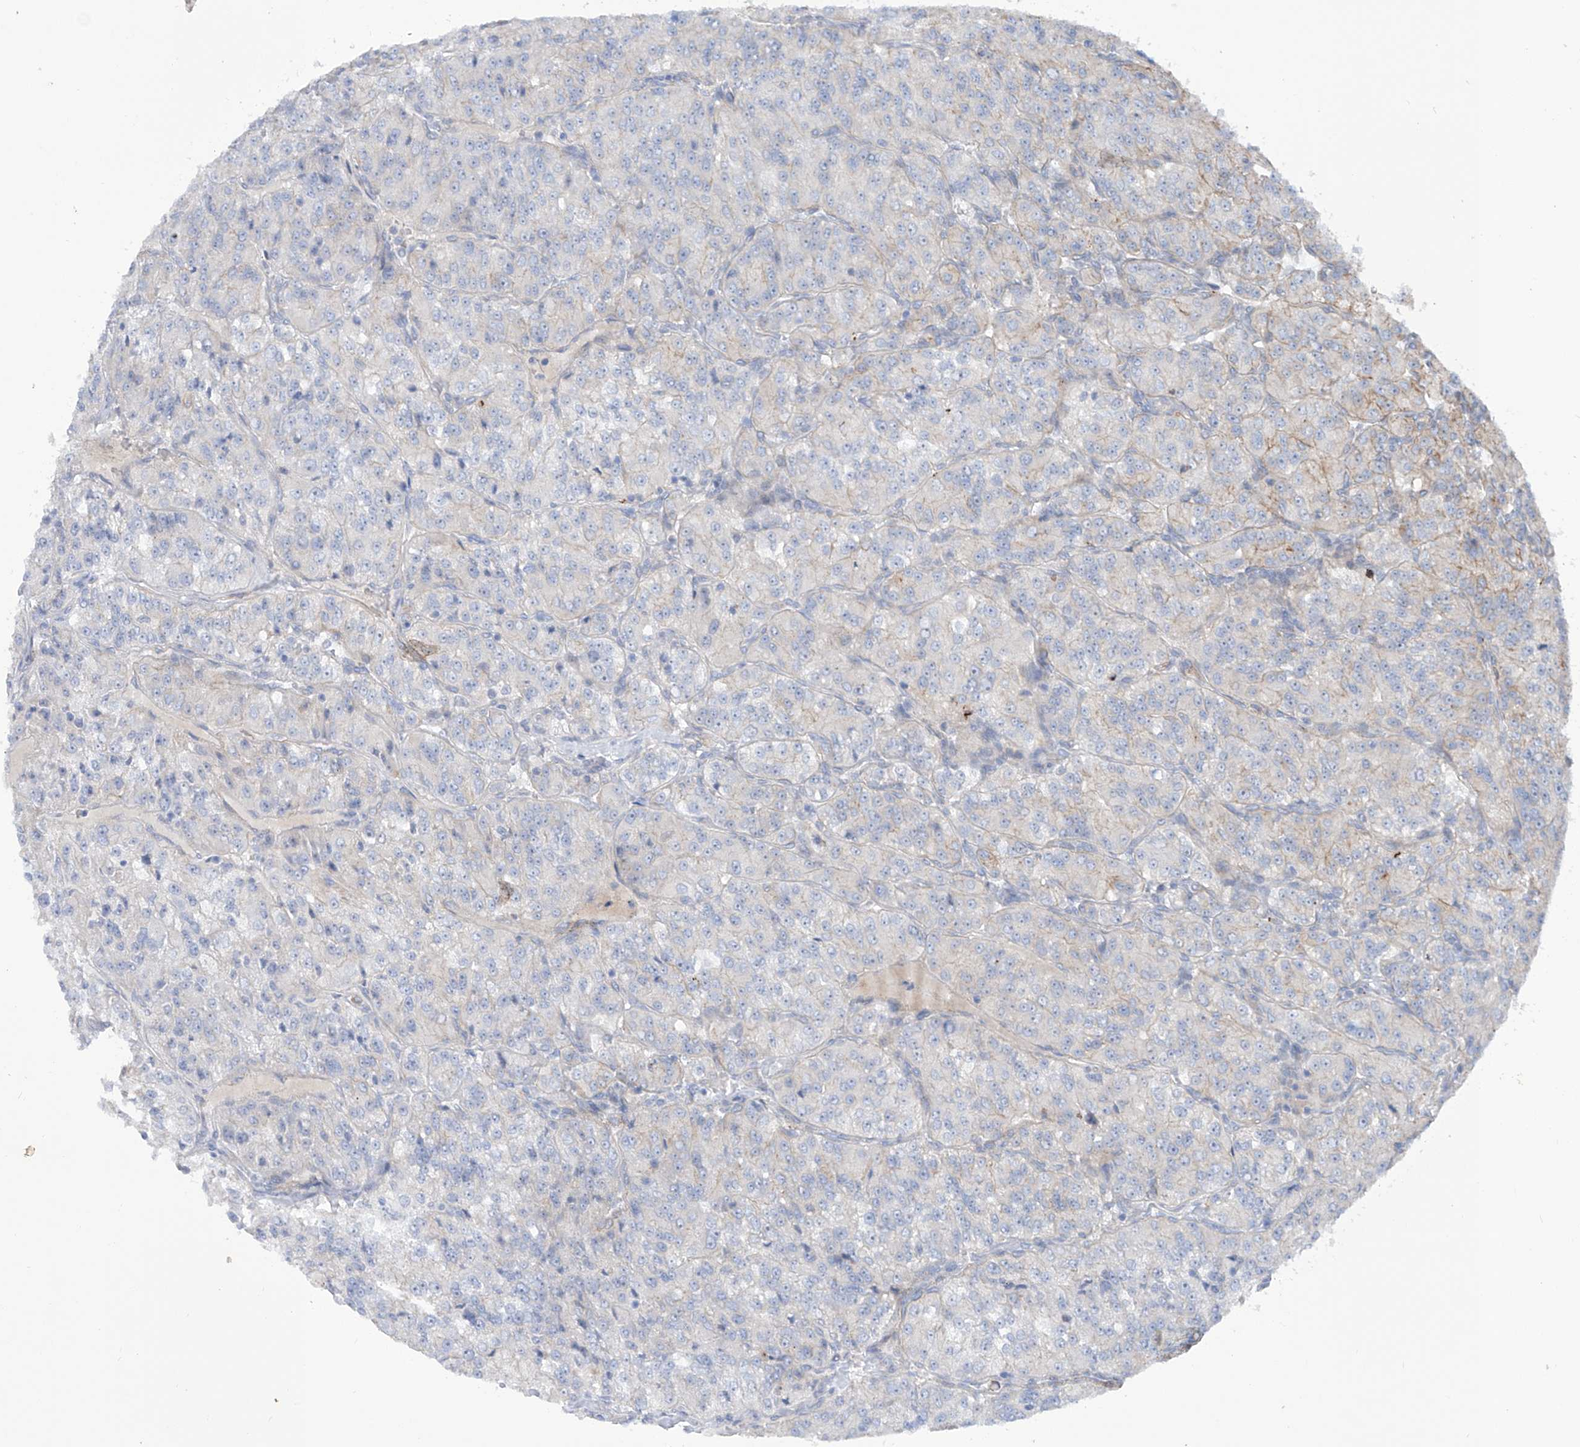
{"staining": {"intensity": "negative", "quantity": "none", "location": "none"}, "tissue": "renal cancer", "cell_type": "Tumor cells", "image_type": "cancer", "snomed": [{"axis": "morphology", "description": "Adenocarcinoma, NOS"}, {"axis": "topography", "description": "Kidney"}], "caption": "This is a histopathology image of immunohistochemistry staining of adenocarcinoma (renal), which shows no positivity in tumor cells.", "gene": "ZNF490", "patient": {"sex": "female", "age": 63}}